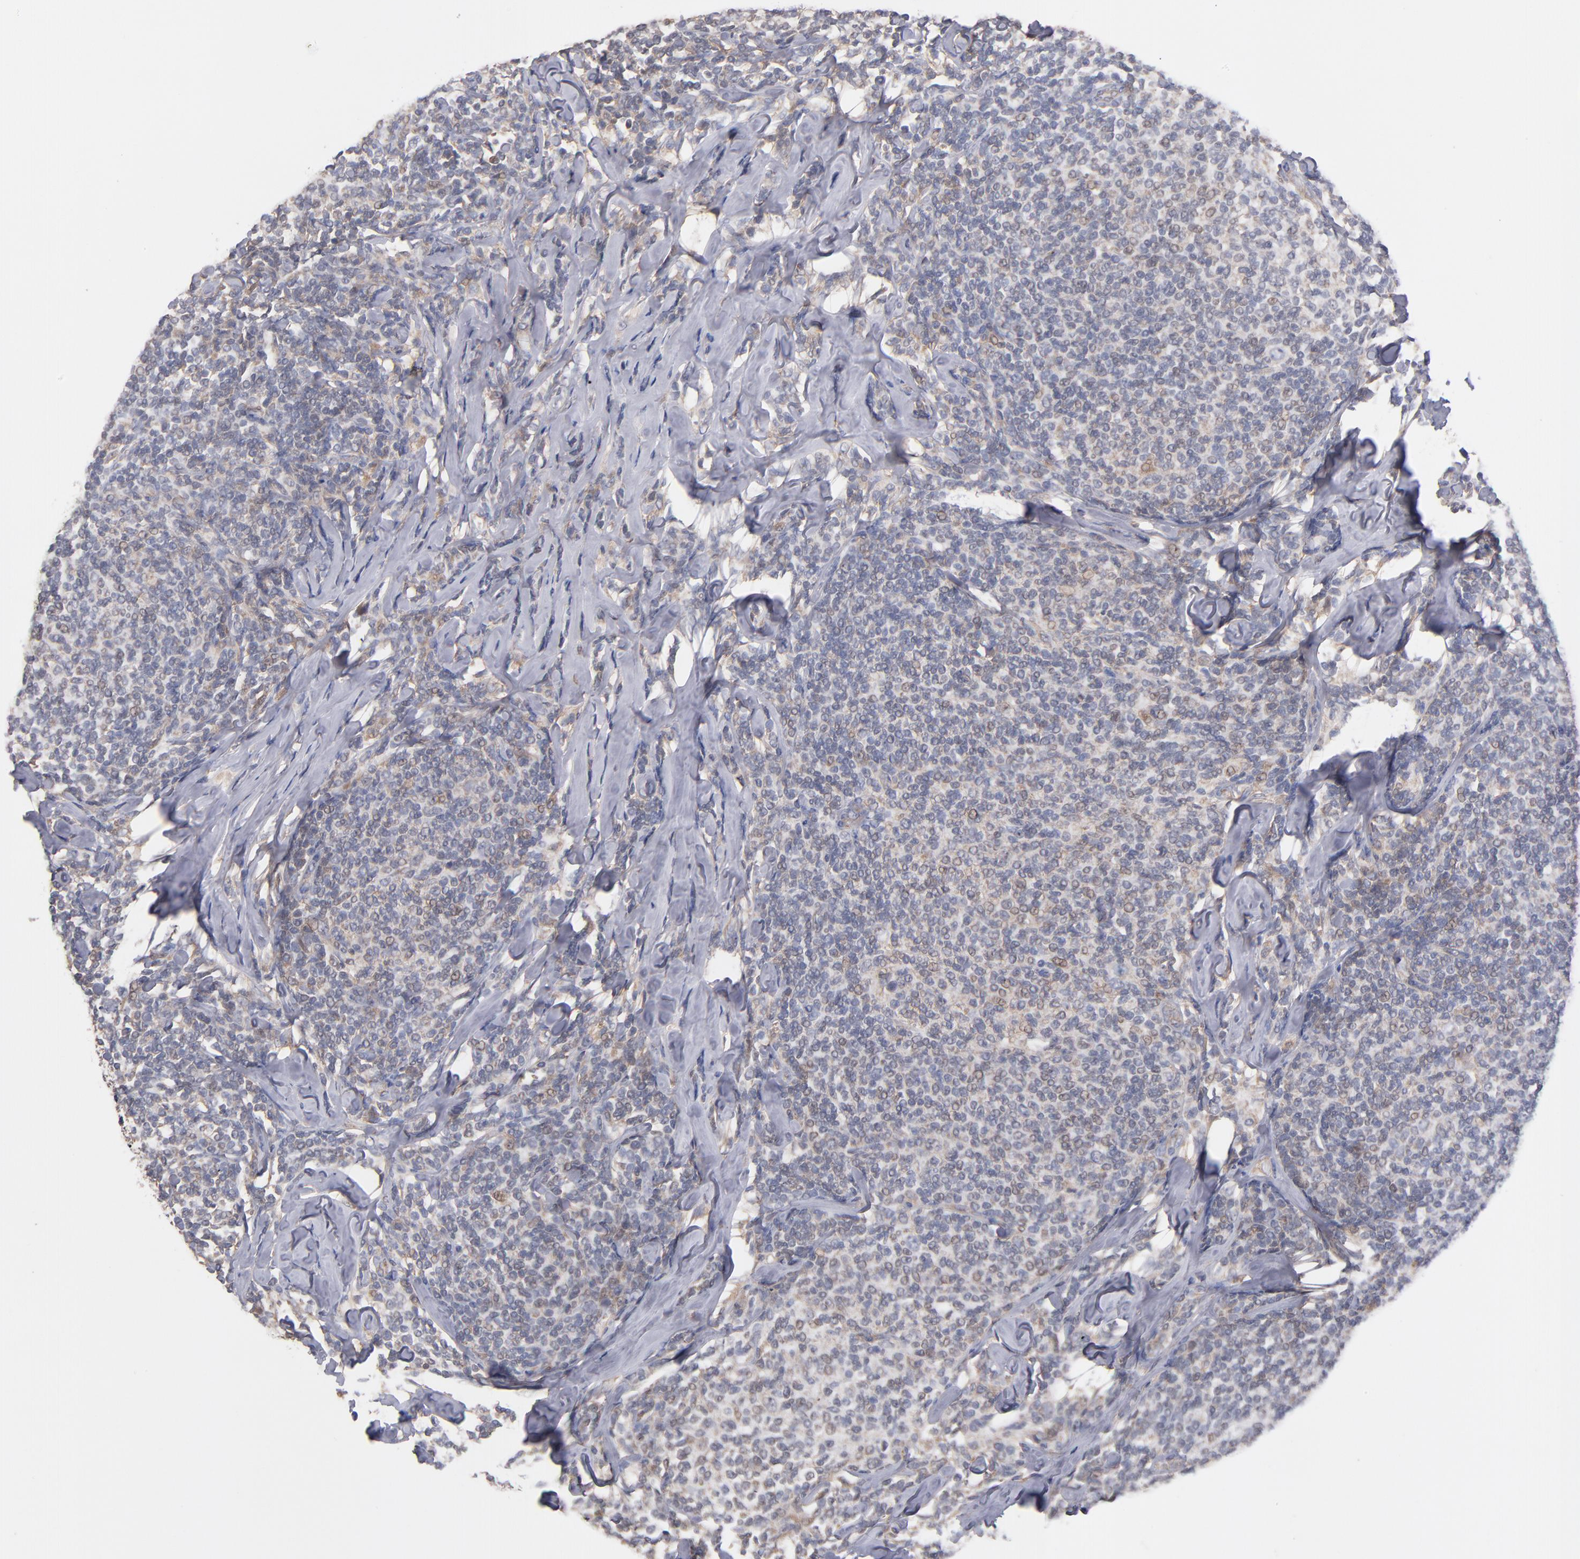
{"staining": {"intensity": "weak", "quantity": "<25%", "location": "cytoplasmic/membranous"}, "tissue": "lymphoma", "cell_type": "Tumor cells", "image_type": "cancer", "snomed": [{"axis": "morphology", "description": "Malignant lymphoma, non-Hodgkin's type, Low grade"}, {"axis": "topography", "description": "Lymph node"}], "caption": "Immunohistochemistry photomicrograph of neoplastic tissue: lymphoma stained with DAB (3,3'-diaminobenzidine) reveals no significant protein staining in tumor cells.", "gene": "GMFG", "patient": {"sex": "female", "age": 56}}